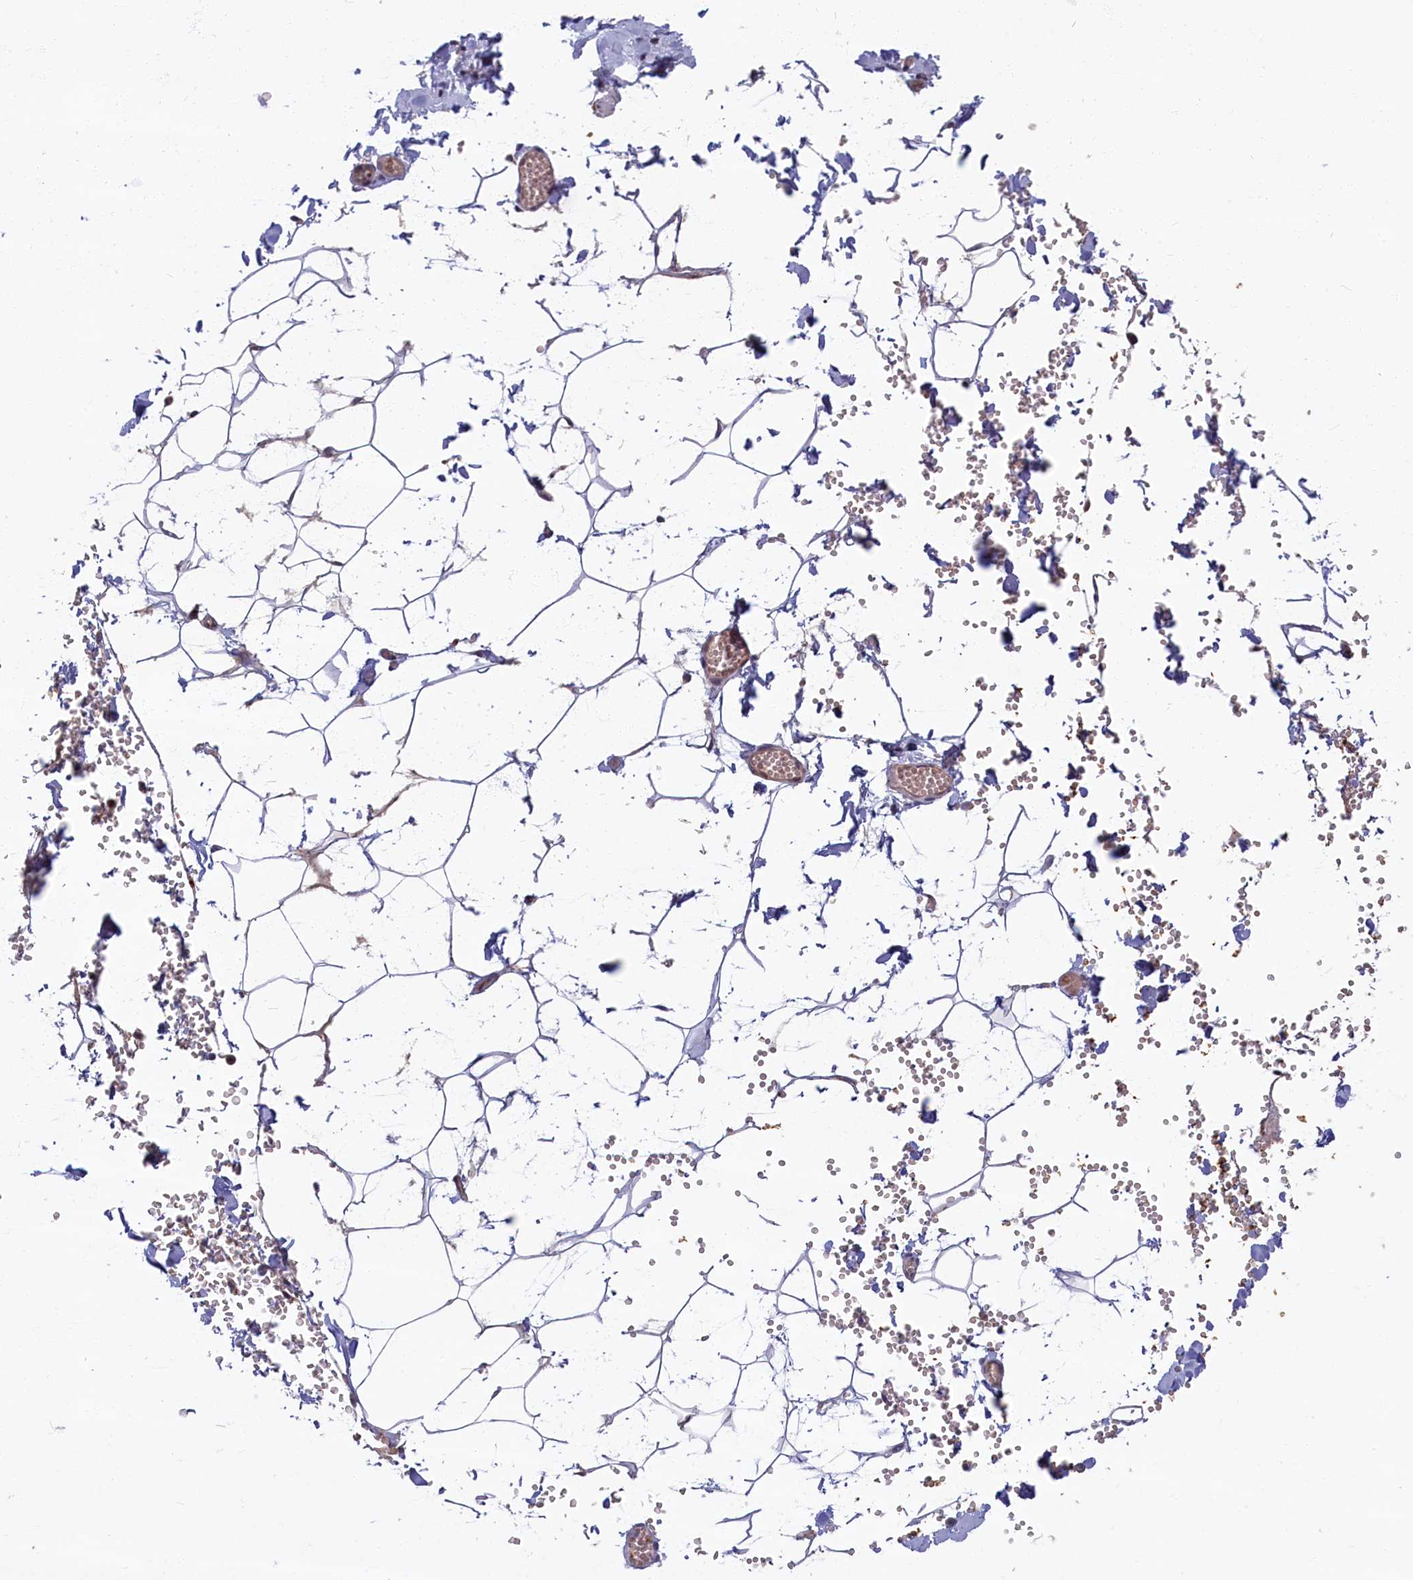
{"staining": {"intensity": "negative", "quantity": "none", "location": "none"}, "tissue": "adipose tissue", "cell_type": "Adipocytes", "image_type": "normal", "snomed": [{"axis": "morphology", "description": "Normal tissue, NOS"}, {"axis": "topography", "description": "Gallbladder"}, {"axis": "topography", "description": "Peripheral nerve tissue"}], "caption": "Immunohistochemistry of normal adipose tissue demonstrates no staining in adipocytes.", "gene": "FCSK", "patient": {"sex": "male", "age": 38}}